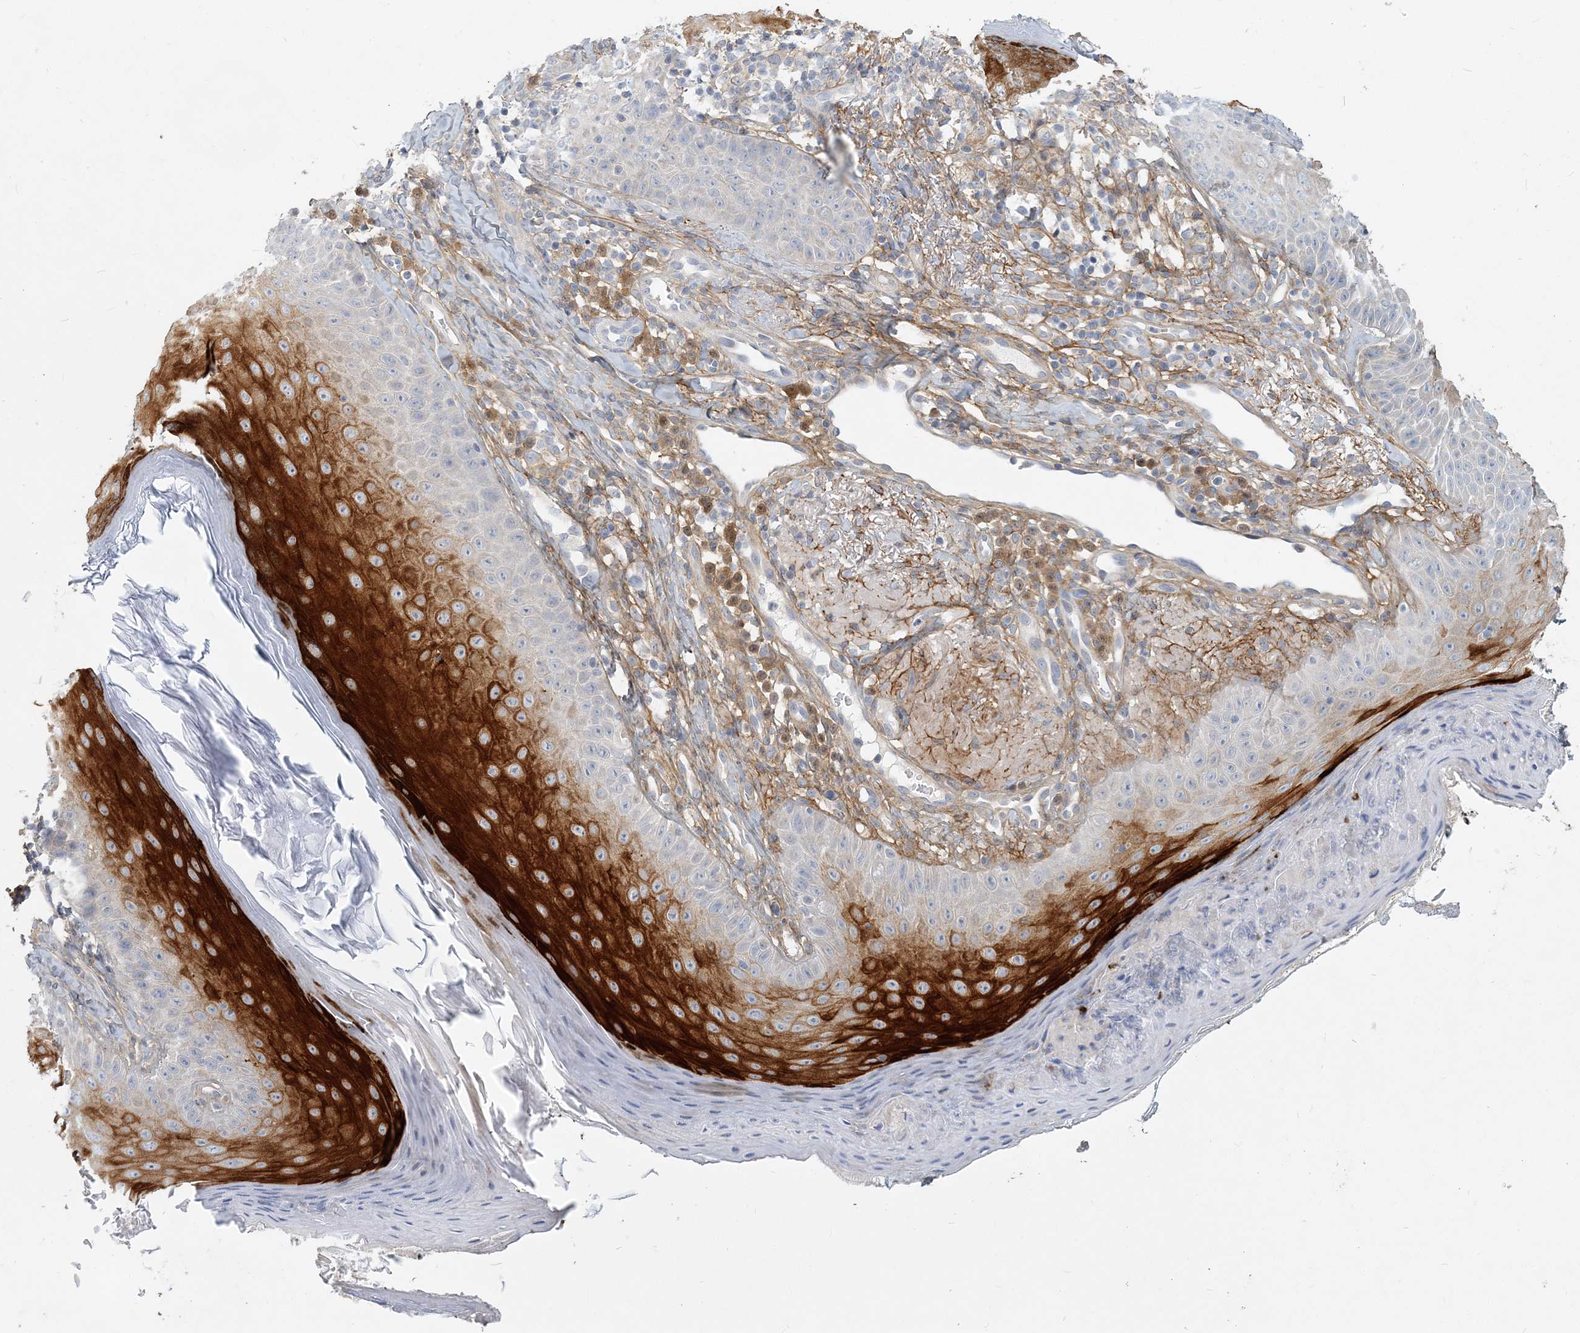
{"staining": {"intensity": "negative", "quantity": "none", "location": "none"}, "tissue": "skin", "cell_type": "Fibroblasts", "image_type": "normal", "snomed": [{"axis": "morphology", "description": "Normal tissue, NOS"}, {"axis": "topography", "description": "Skin"}], "caption": "Unremarkable skin was stained to show a protein in brown. There is no significant expression in fibroblasts. (DAB immunohistochemistry (IHC) visualized using brightfield microscopy, high magnification).", "gene": "GMPPA", "patient": {"sex": "male", "age": 57}}